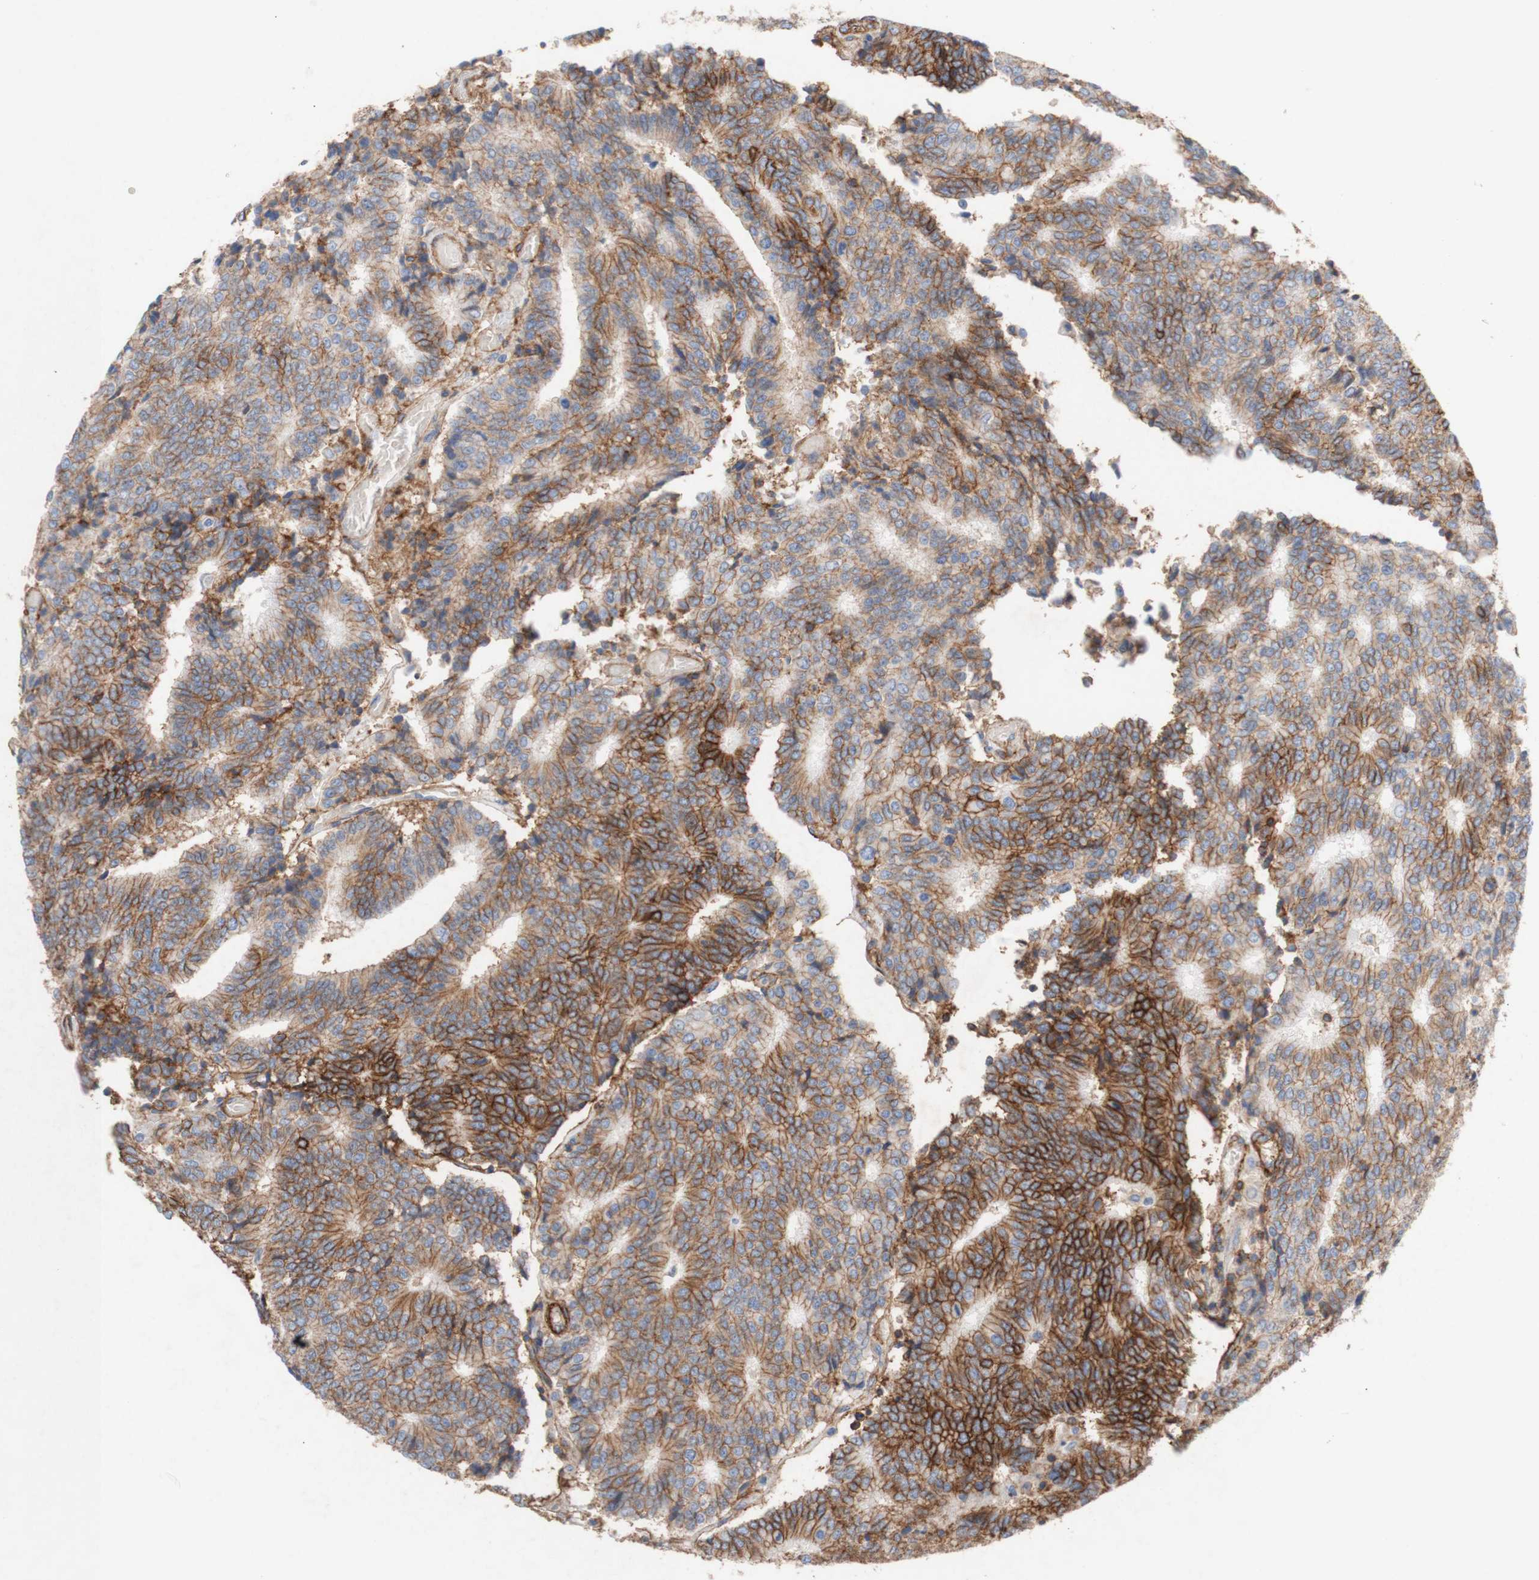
{"staining": {"intensity": "strong", "quantity": ">75%", "location": "cytoplasmic/membranous"}, "tissue": "prostate cancer", "cell_type": "Tumor cells", "image_type": "cancer", "snomed": [{"axis": "morphology", "description": "Normal tissue, NOS"}, {"axis": "morphology", "description": "Adenocarcinoma, High grade"}, {"axis": "topography", "description": "Prostate"}, {"axis": "topography", "description": "Seminal veicle"}], "caption": "This is an image of immunohistochemistry (IHC) staining of prostate cancer (adenocarcinoma (high-grade)), which shows strong positivity in the cytoplasmic/membranous of tumor cells.", "gene": "ATP2A3", "patient": {"sex": "male", "age": 55}}